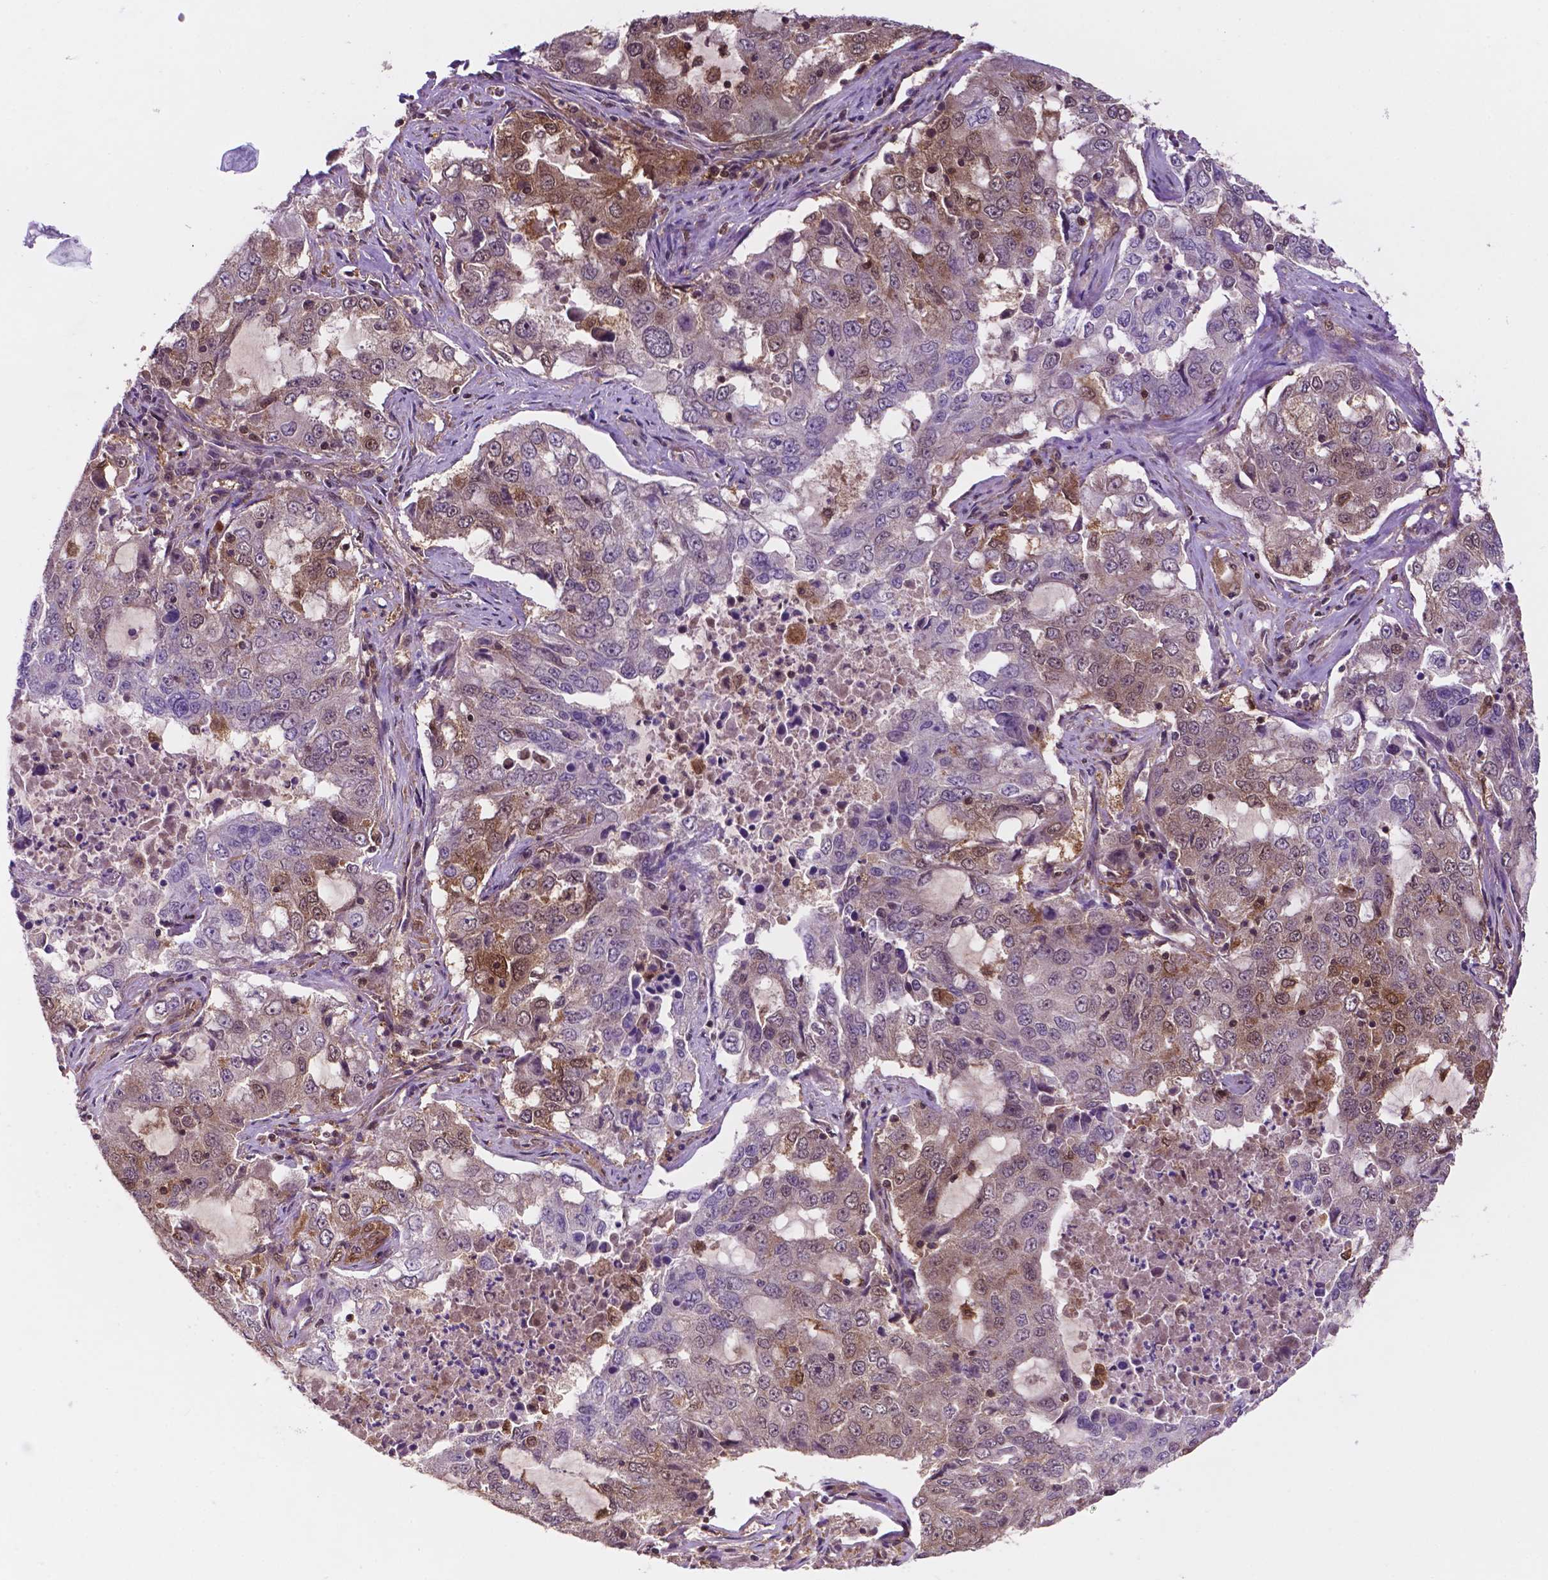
{"staining": {"intensity": "weak", "quantity": "<25%", "location": "cytoplasmic/membranous,nuclear"}, "tissue": "lung cancer", "cell_type": "Tumor cells", "image_type": "cancer", "snomed": [{"axis": "morphology", "description": "Adenocarcinoma, NOS"}, {"axis": "topography", "description": "Lung"}], "caption": "The IHC histopathology image has no significant staining in tumor cells of lung cancer (adenocarcinoma) tissue.", "gene": "UBE2L6", "patient": {"sex": "female", "age": 61}}